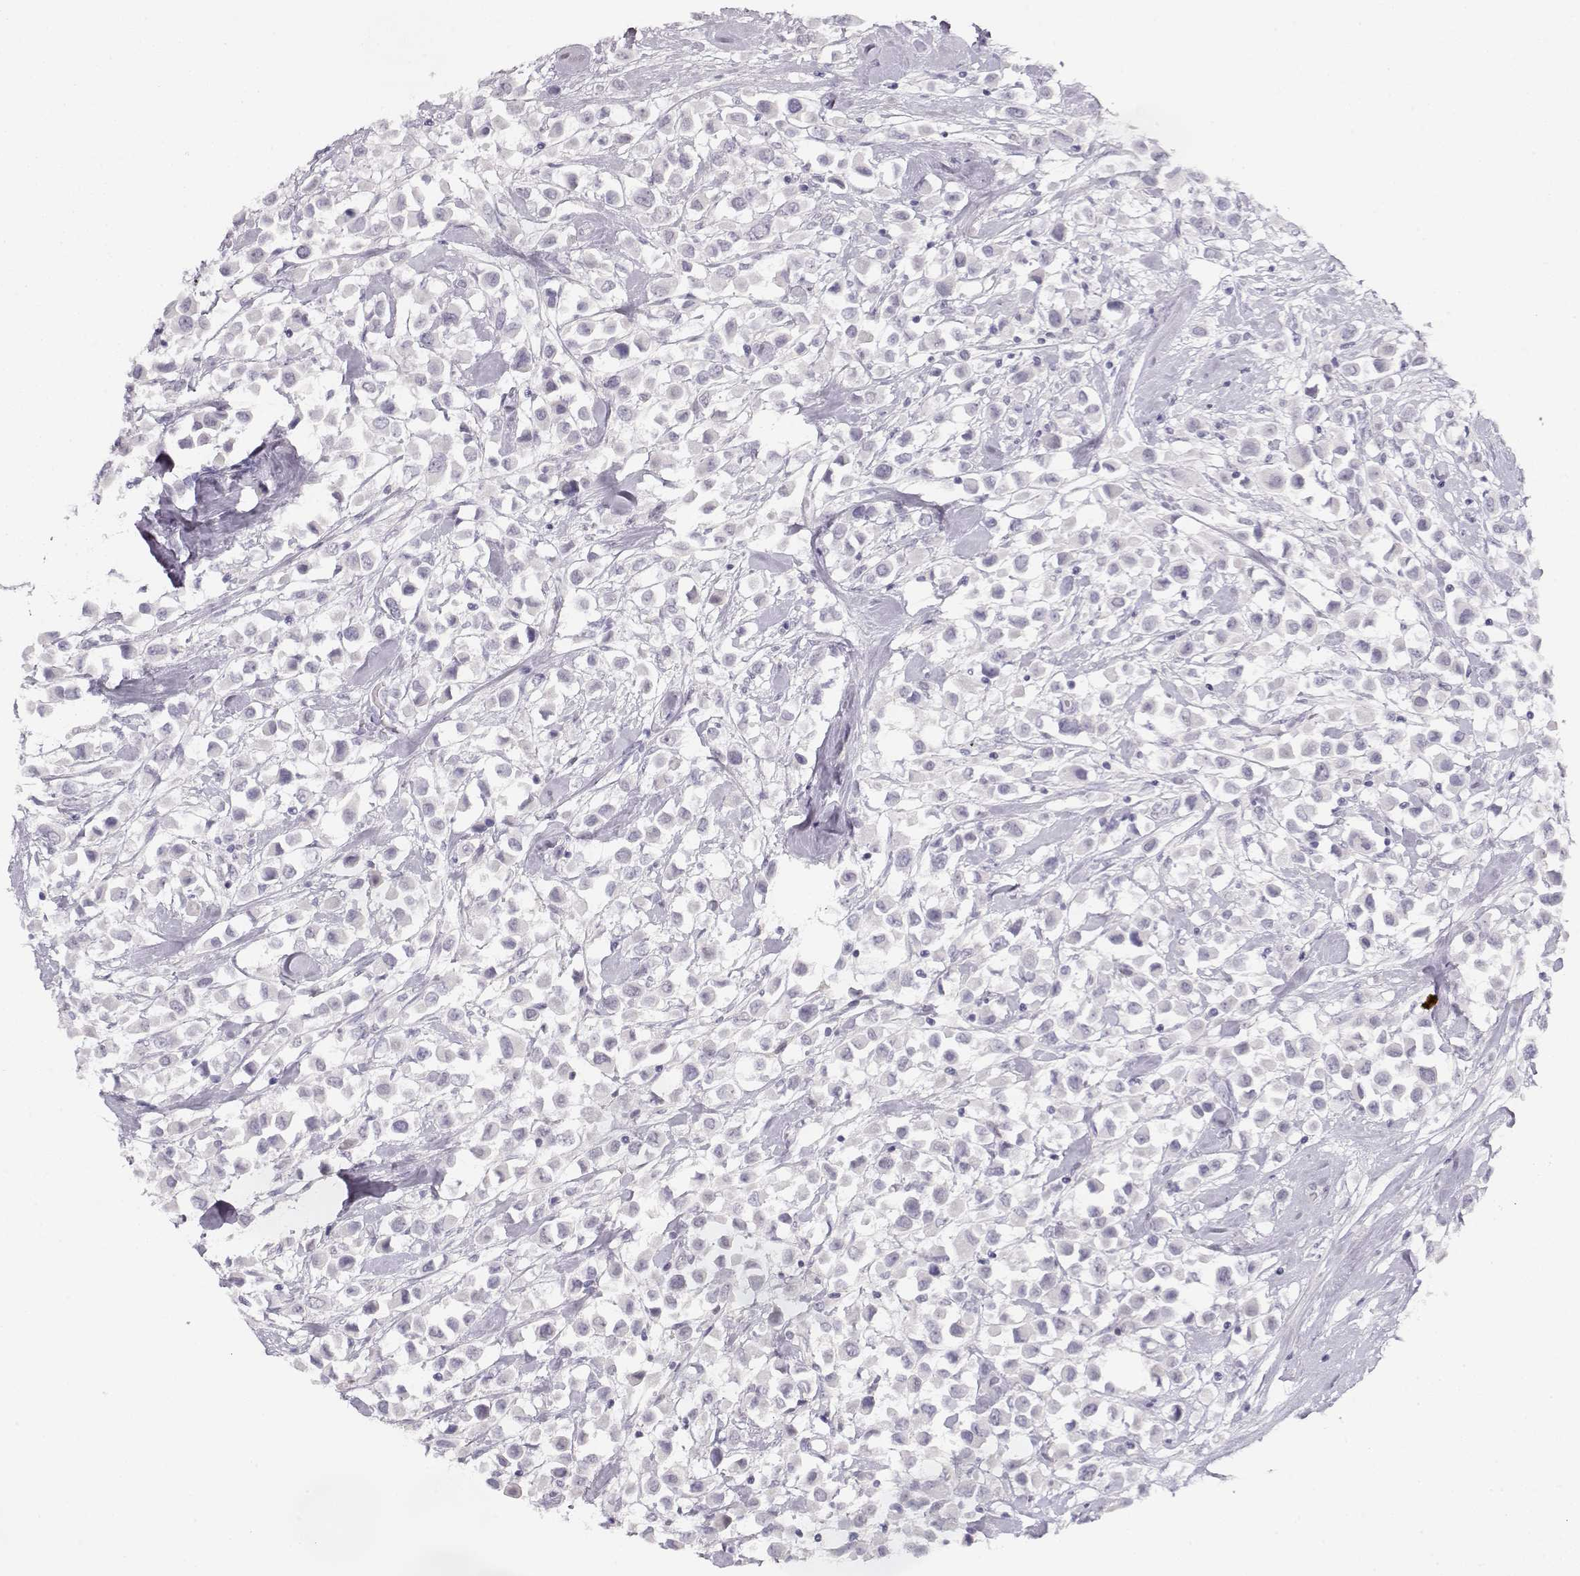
{"staining": {"intensity": "negative", "quantity": "none", "location": "none"}, "tissue": "breast cancer", "cell_type": "Tumor cells", "image_type": "cancer", "snomed": [{"axis": "morphology", "description": "Duct carcinoma"}, {"axis": "topography", "description": "Breast"}], "caption": "There is no significant positivity in tumor cells of breast cancer (intraductal carcinoma).", "gene": "IMPG1", "patient": {"sex": "female", "age": 61}}